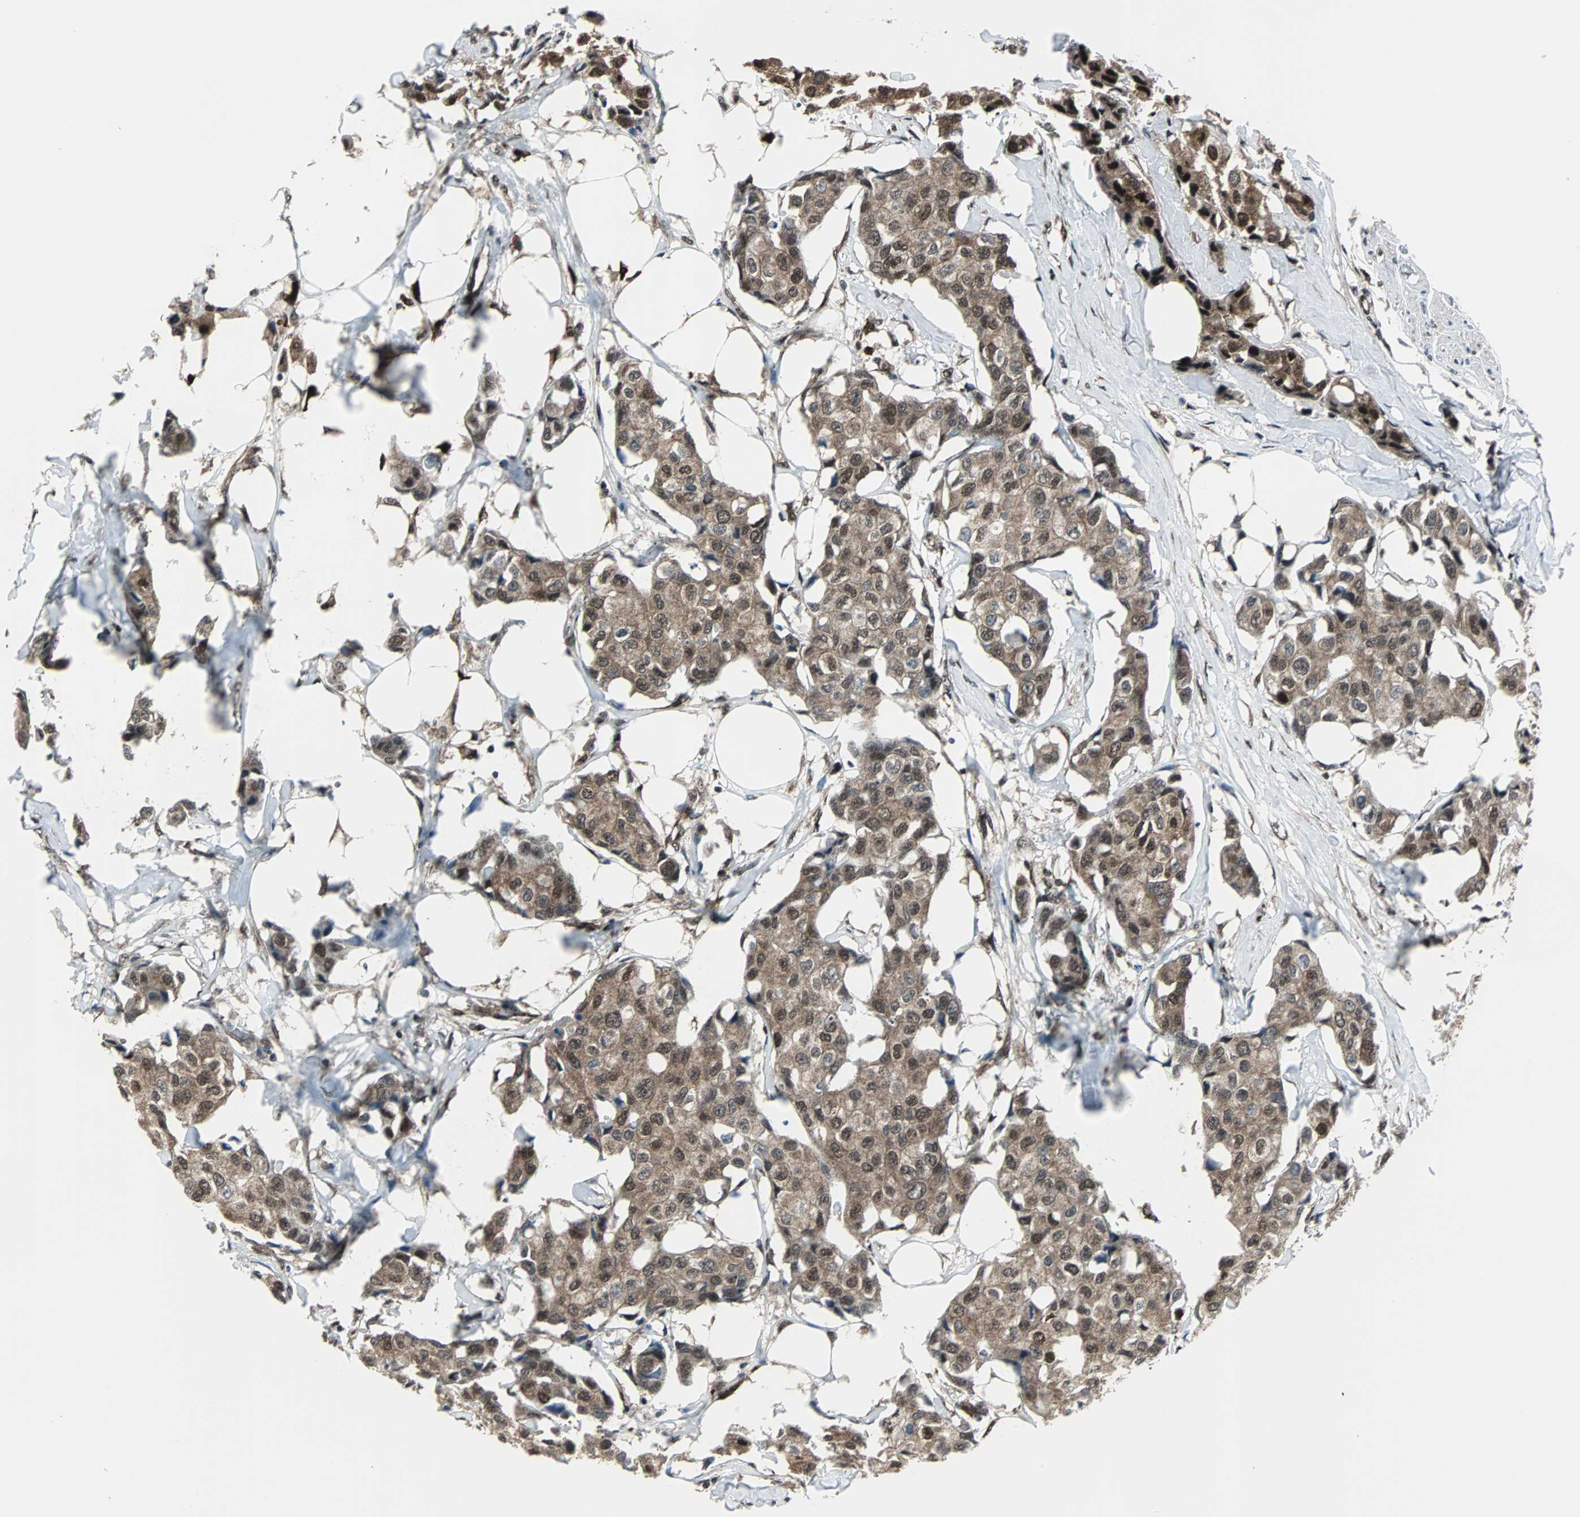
{"staining": {"intensity": "strong", "quantity": ">75%", "location": "cytoplasmic/membranous,nuclear"}, "tissue": "breast cancer", "cell_type": "Tumor cells", "image_type": "cancer", "snomed": [{"axis": "morphology", "description": "Duct carcinoma"}, {"axis": "topography", "description": "Breast"}], "caption": "Immunohistochemical staining of breast cancer displays strong cytoplasmic/membranous and nuclear protein positivity in approximately >75% of tumor cells.", "gene": "VCP", "patient": {"sex": "female", "age": 80}}